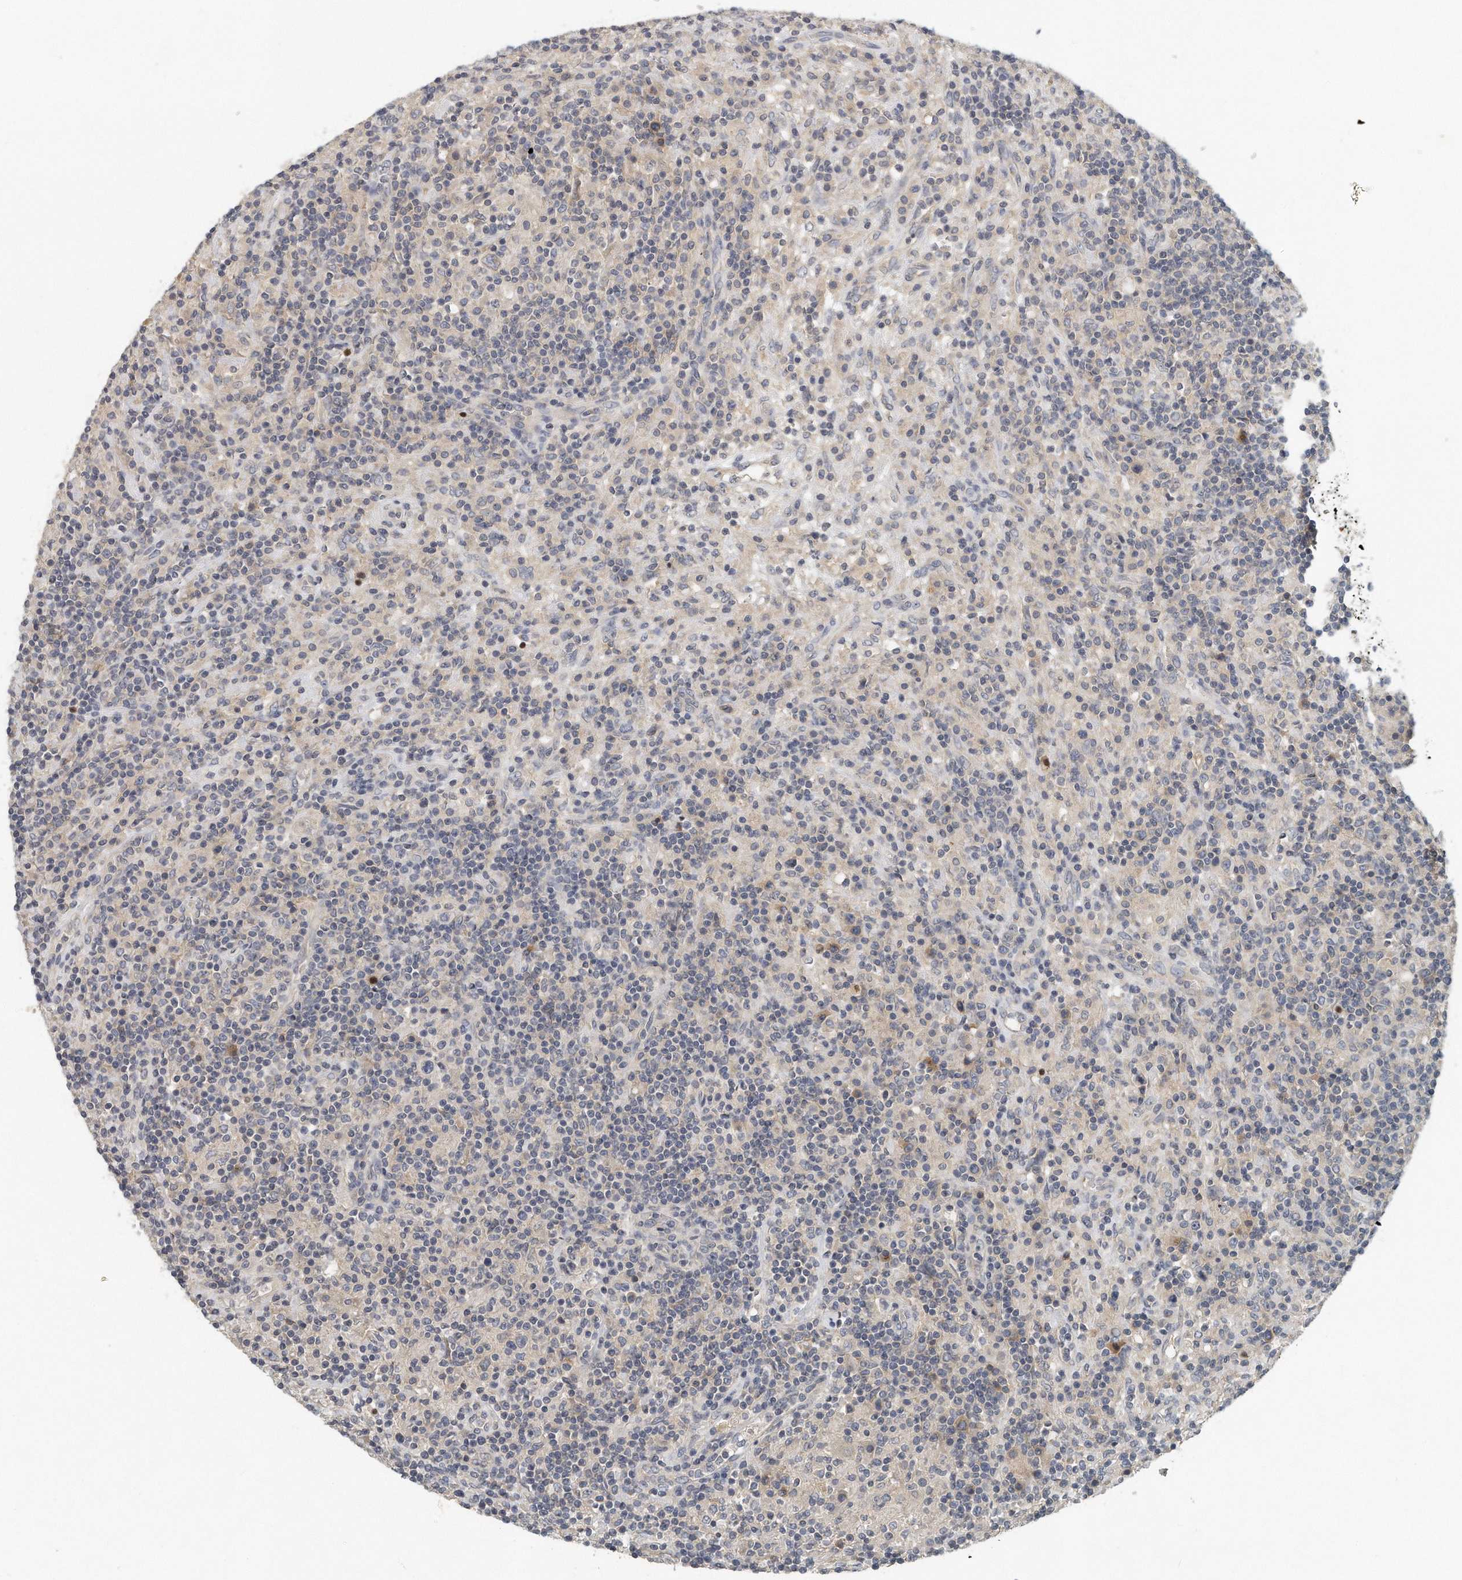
{"staining": {"intensity": "negative", "quantity": "none", "location": "none"}, "tissue": "lymphoma", "cell_type": "Tumor cells", "image_type": "cancer", "snomed": [{"axis": "morphology", "description": "Hodgkin's disease, NOS"}, {"axis": "topography", "description": "Lymph node"}], "caption": "There is no significant expression in tumor cells of Hodgkin's disease.", "gene": "TRAPPC14", "patient": {"sex": "male", "age": 70}}